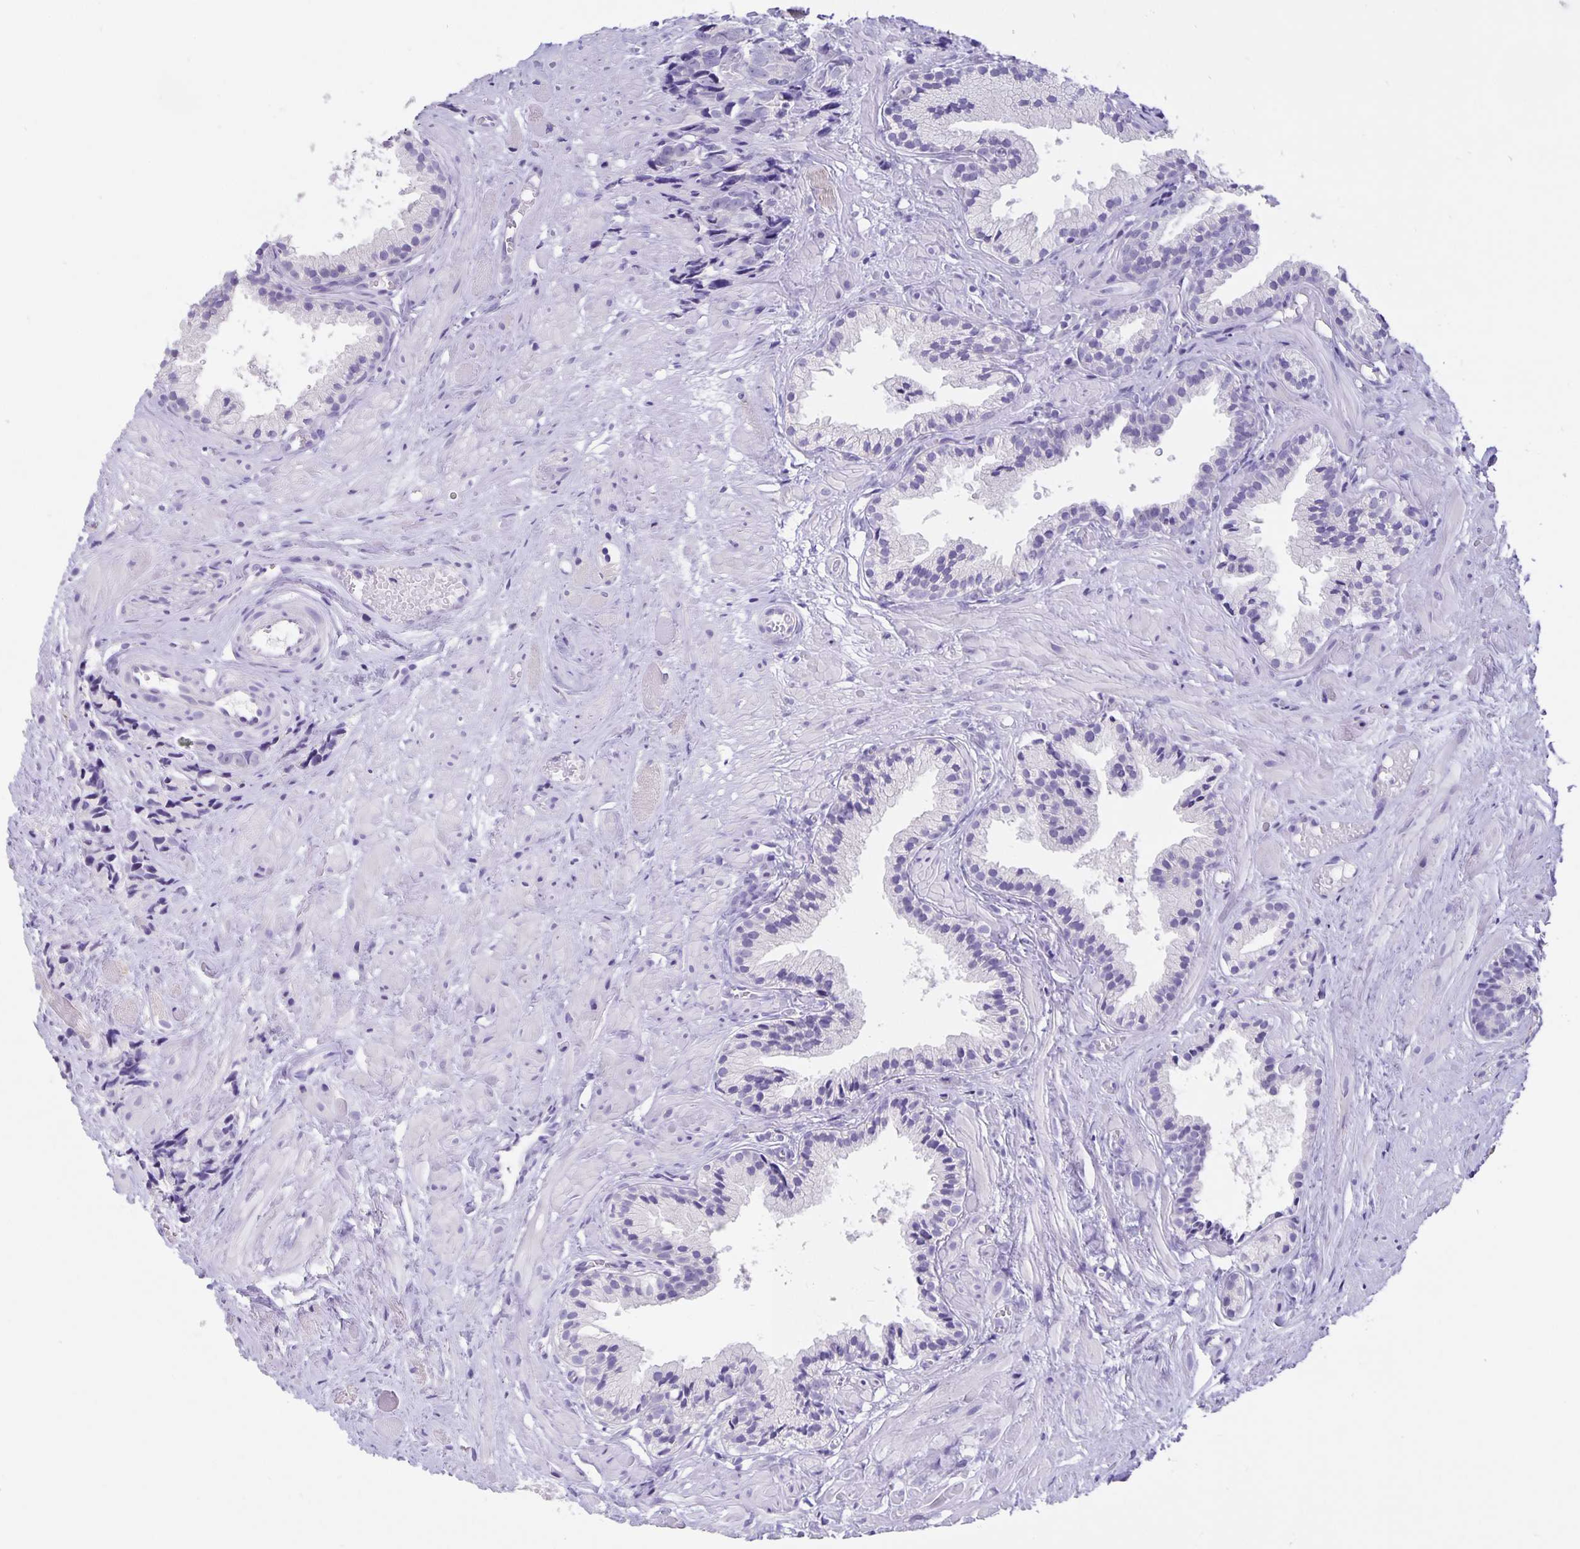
{"staining": {"intensity": "negative", "quantity": "none", "location": "none"}, "tissue": "prostate cancer", "cell_type": "Tumor cells", "image_type": "cancer", "snomed": [{"axis": "morphology", "description": "Adenocarcinoma, High grade"}, {"axis": "topography", "description": "Prostate"}], "caption": "DAB (3,3'-diaminobenzidine) immunohistochemical staining of human adenocarcinoma (high-grade) (prostate) demonstrates no significant positivity in tumor cells. The staining is performed using DAB brown chromogen with nuclei counter-stained in using hematoxylin.", "gene": "ERMN", "patient": {"sex": "male", "age": 81}}